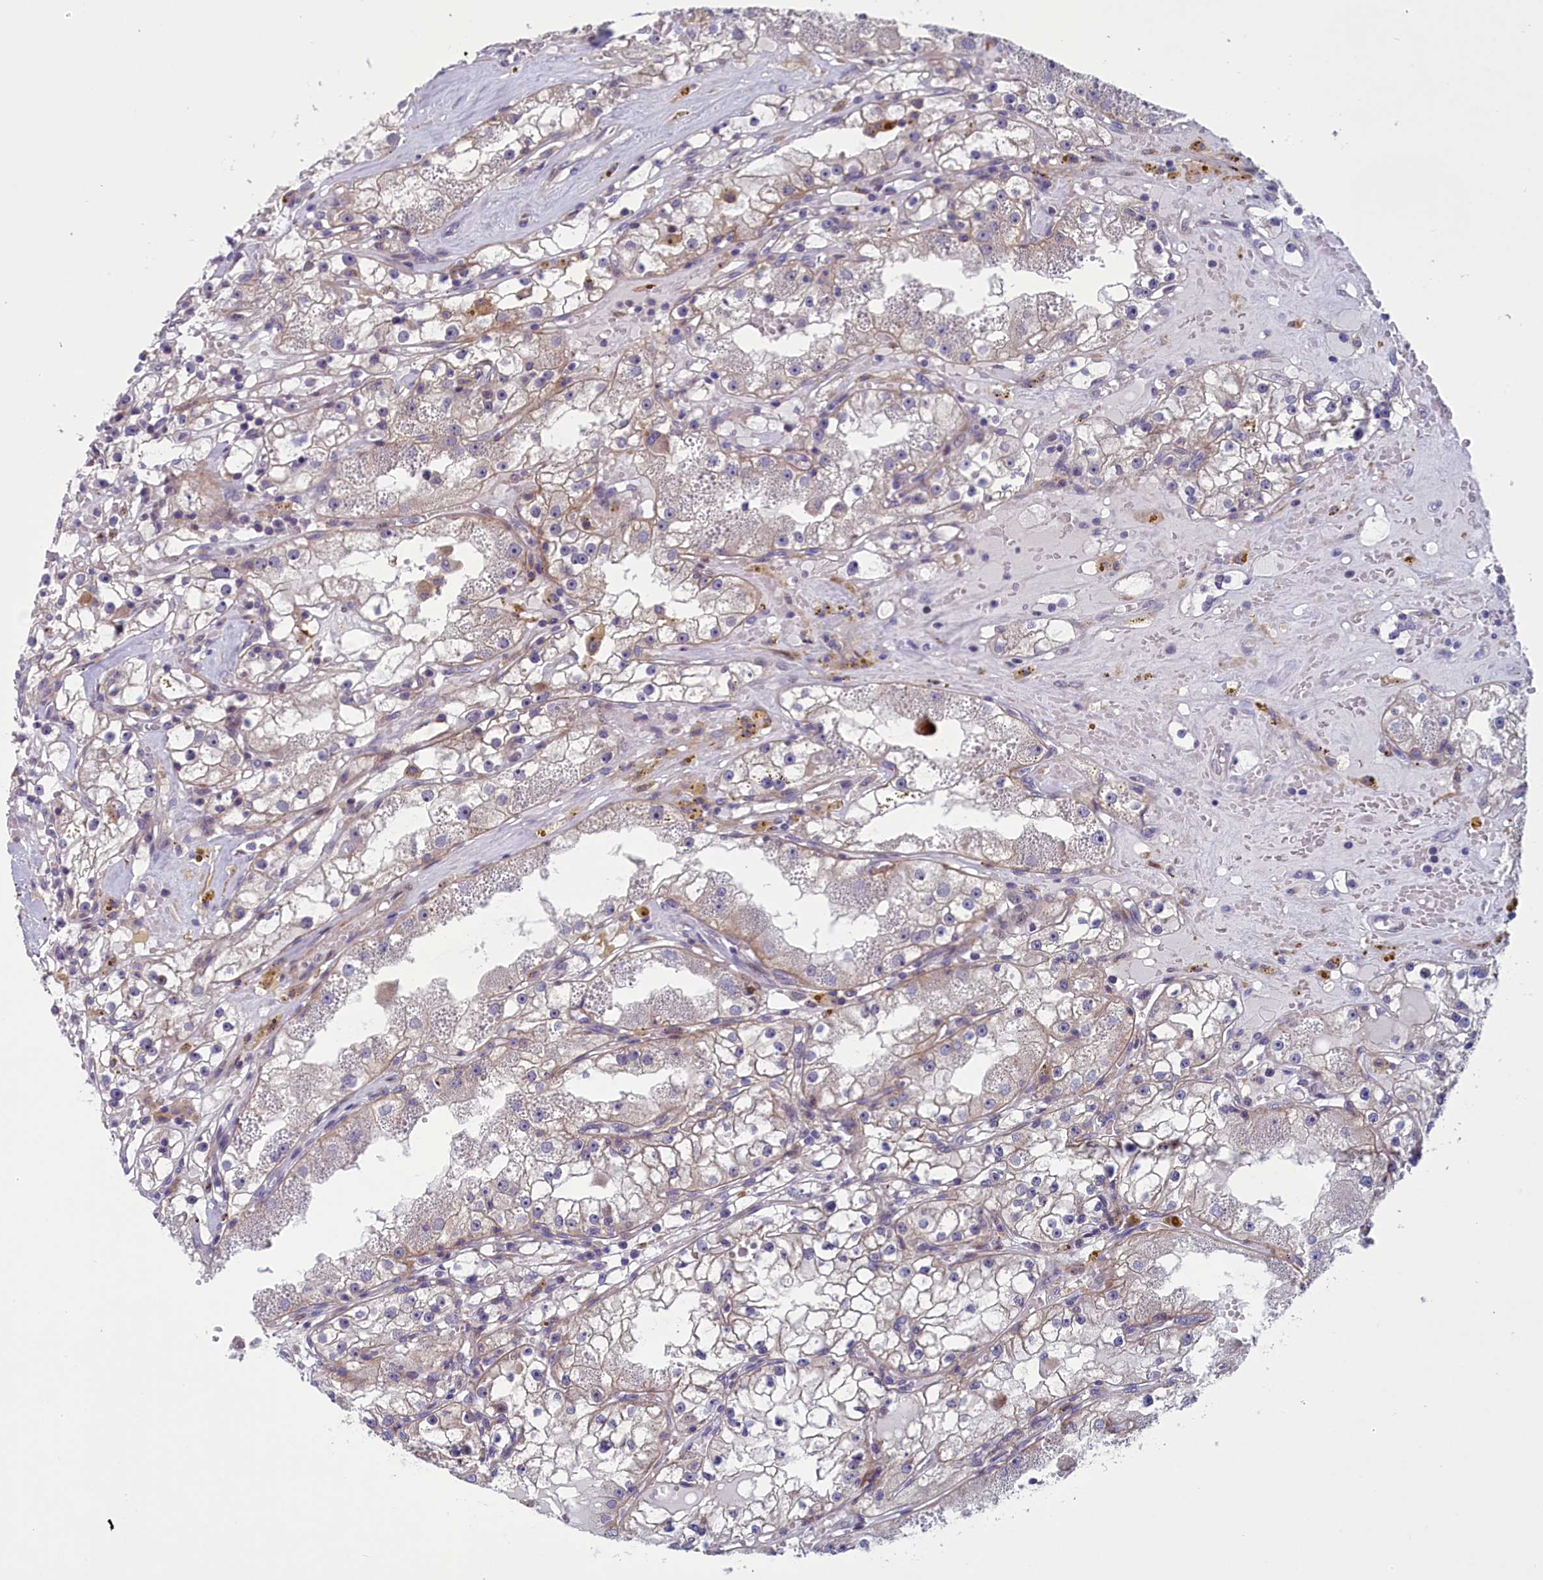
{"staining": {"intensity": "negative", "quantity": "none", "location": "none"}, "tissue": "renal cancer", "cell_type": "Tumor cells", "image_type": "cancer", "snomed": [{"axis": "morphology", "description": "Adenocarcinoma, NOS"}, {"axis": "topography", "description": "Kidney"}], "caption": "The photomicrograph displays no significant positivity in tumor cells of renal cancer. (Immunohistochemistry, brightfield microscopy, high magnification).", "gene": "ANKRD39", "patient": {"sex": "male", "age": 56}}